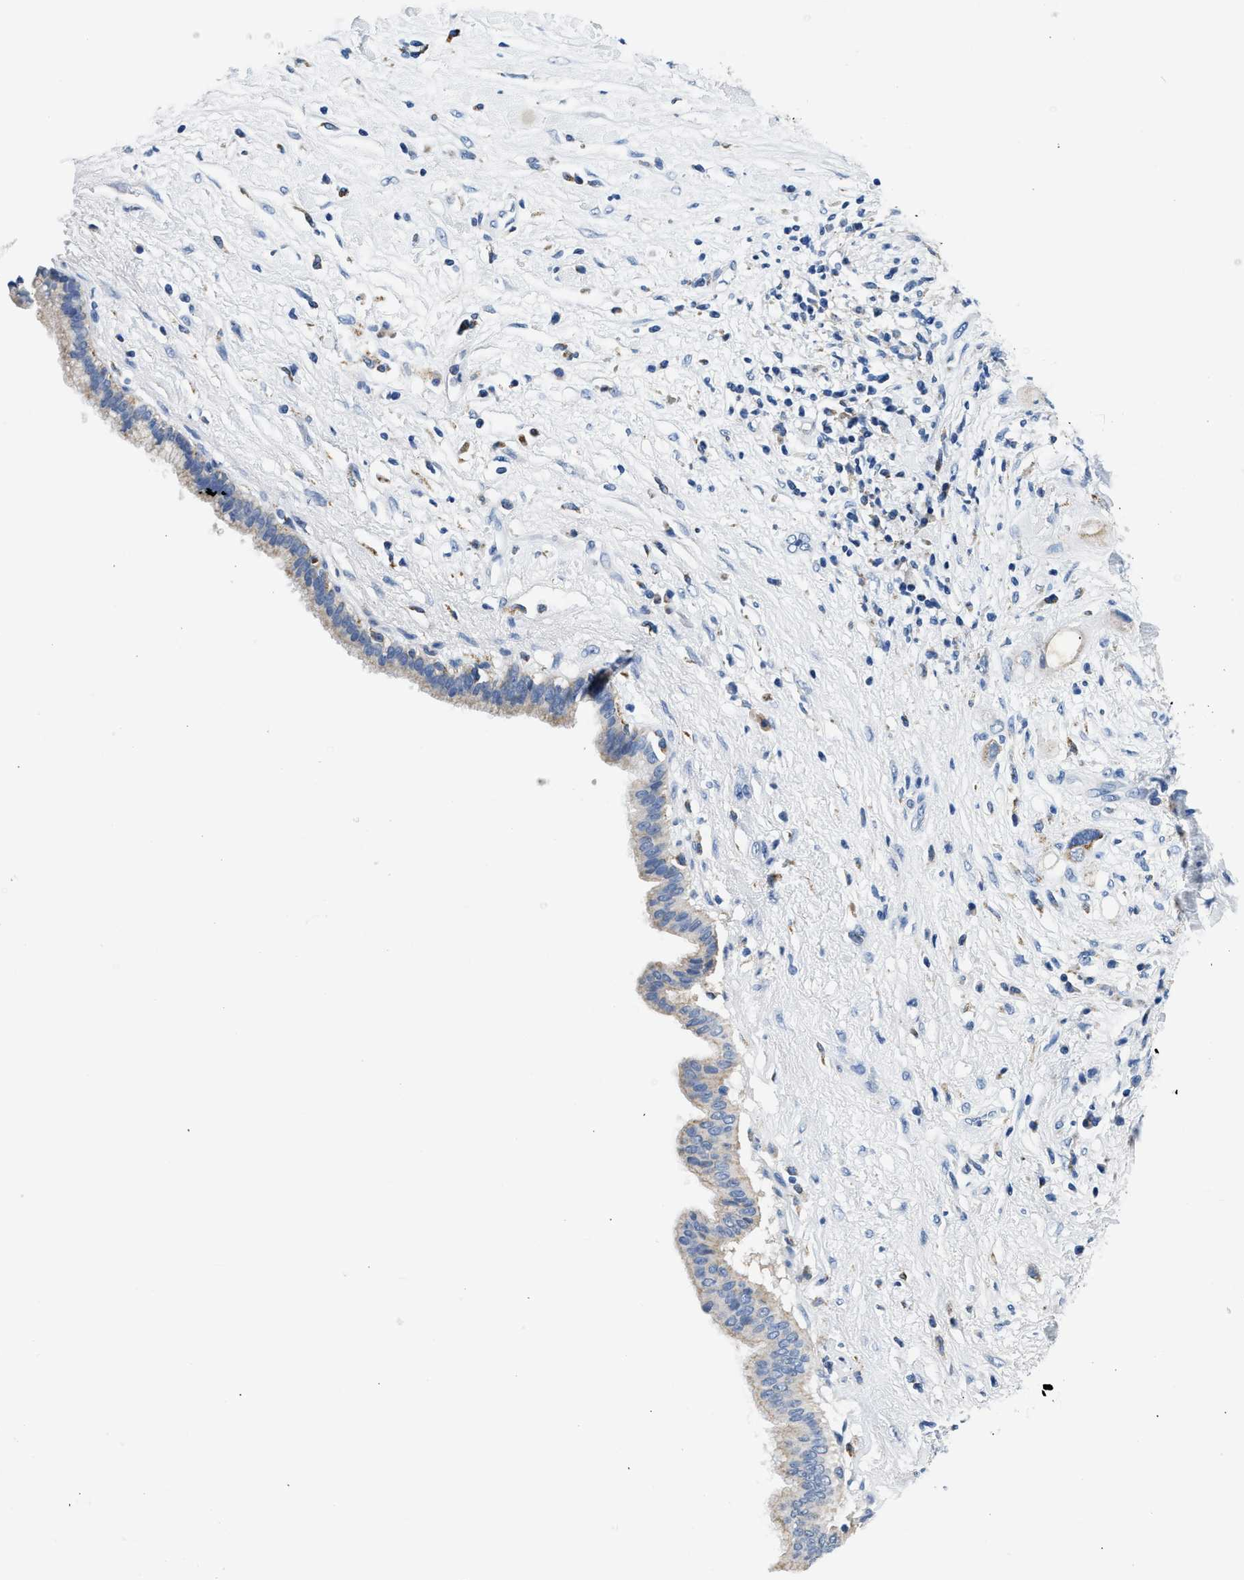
{"staining": {"intensity": "weak", "quantity": "<25%", "location": "cytoplasmic/membranous"}, "tissue": "pancreatic cancer", "cell_type": "Tumor cells", "image_type": "cancer", "snomed": [{"axis": "morphology", "description": "Adenocarcinoma, NOS"}, {"axis": "topography", "description": "Pancreas"}], "caption": "Tumor cells show no significant protein staining in pancreatic cancer (adenocarcinoma). (DAB (3,3'-diaminobenzidine) immunohistochemistry, high magnification).", "gene": "PCK2", "patient": {"sex": "female", "age": 56}}